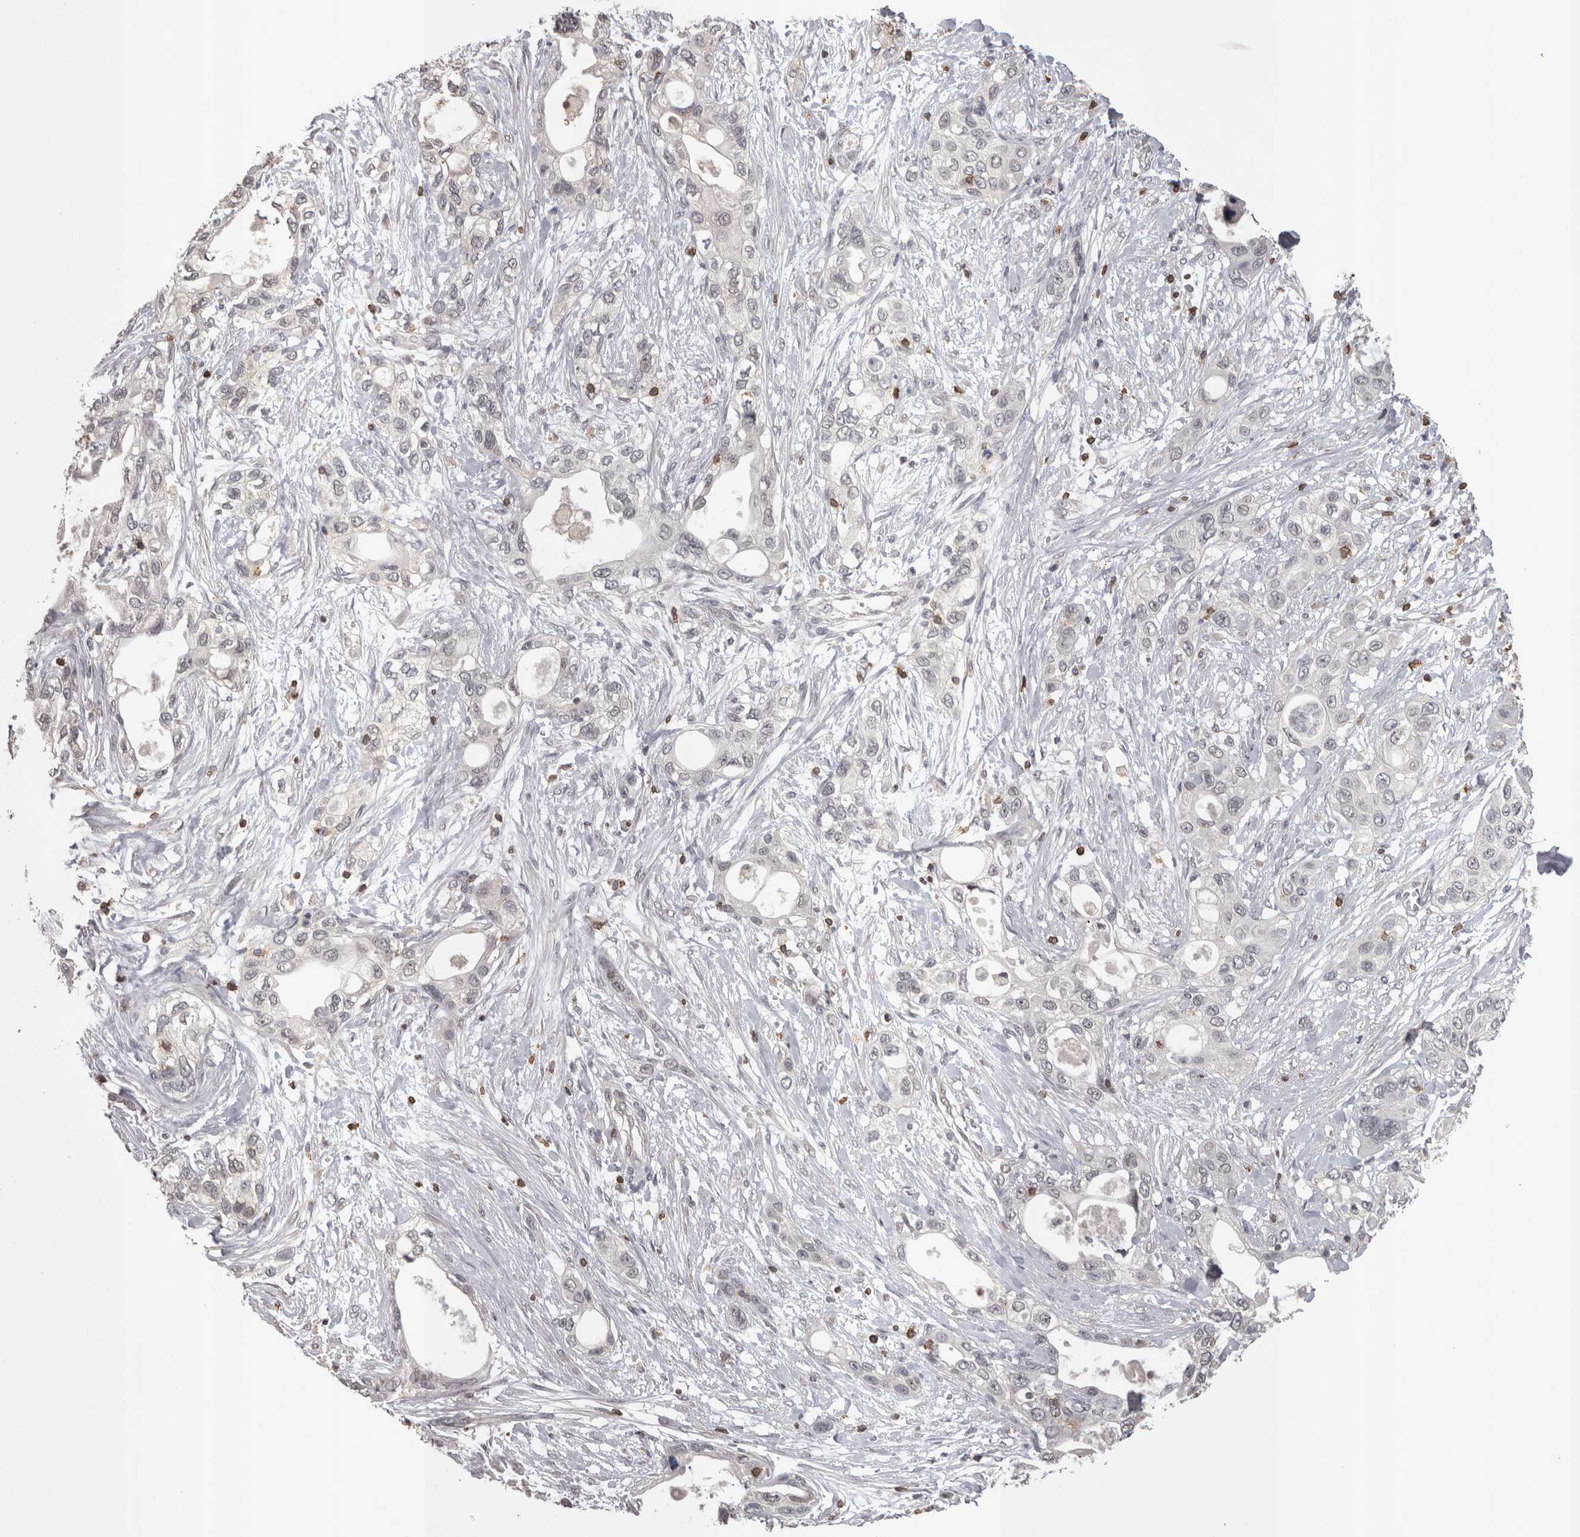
{"staining": {"intensity": "weak", "quantity": "<25%", "location": "nuclear"}, "tissue": "pancreatic cancer", "cell_type": "Tumor cells", "image_type": "cancer", "snomed": [{"axis": "morphology", "description": "Adenocarcinoma, NOS"}, {"axis": "topography", "description": "Pancreas"}], "caption": "High magnification brightfield microscopy of pancreatic adenocarcinoma stained with DAB (3,3'-diaminobenzidine) (brown) and counterstained with hematoxylin (blue): tumor cells show no significant expression.", "gene": "SKAP1", "patient": {"sex": "female", "age": 70}}